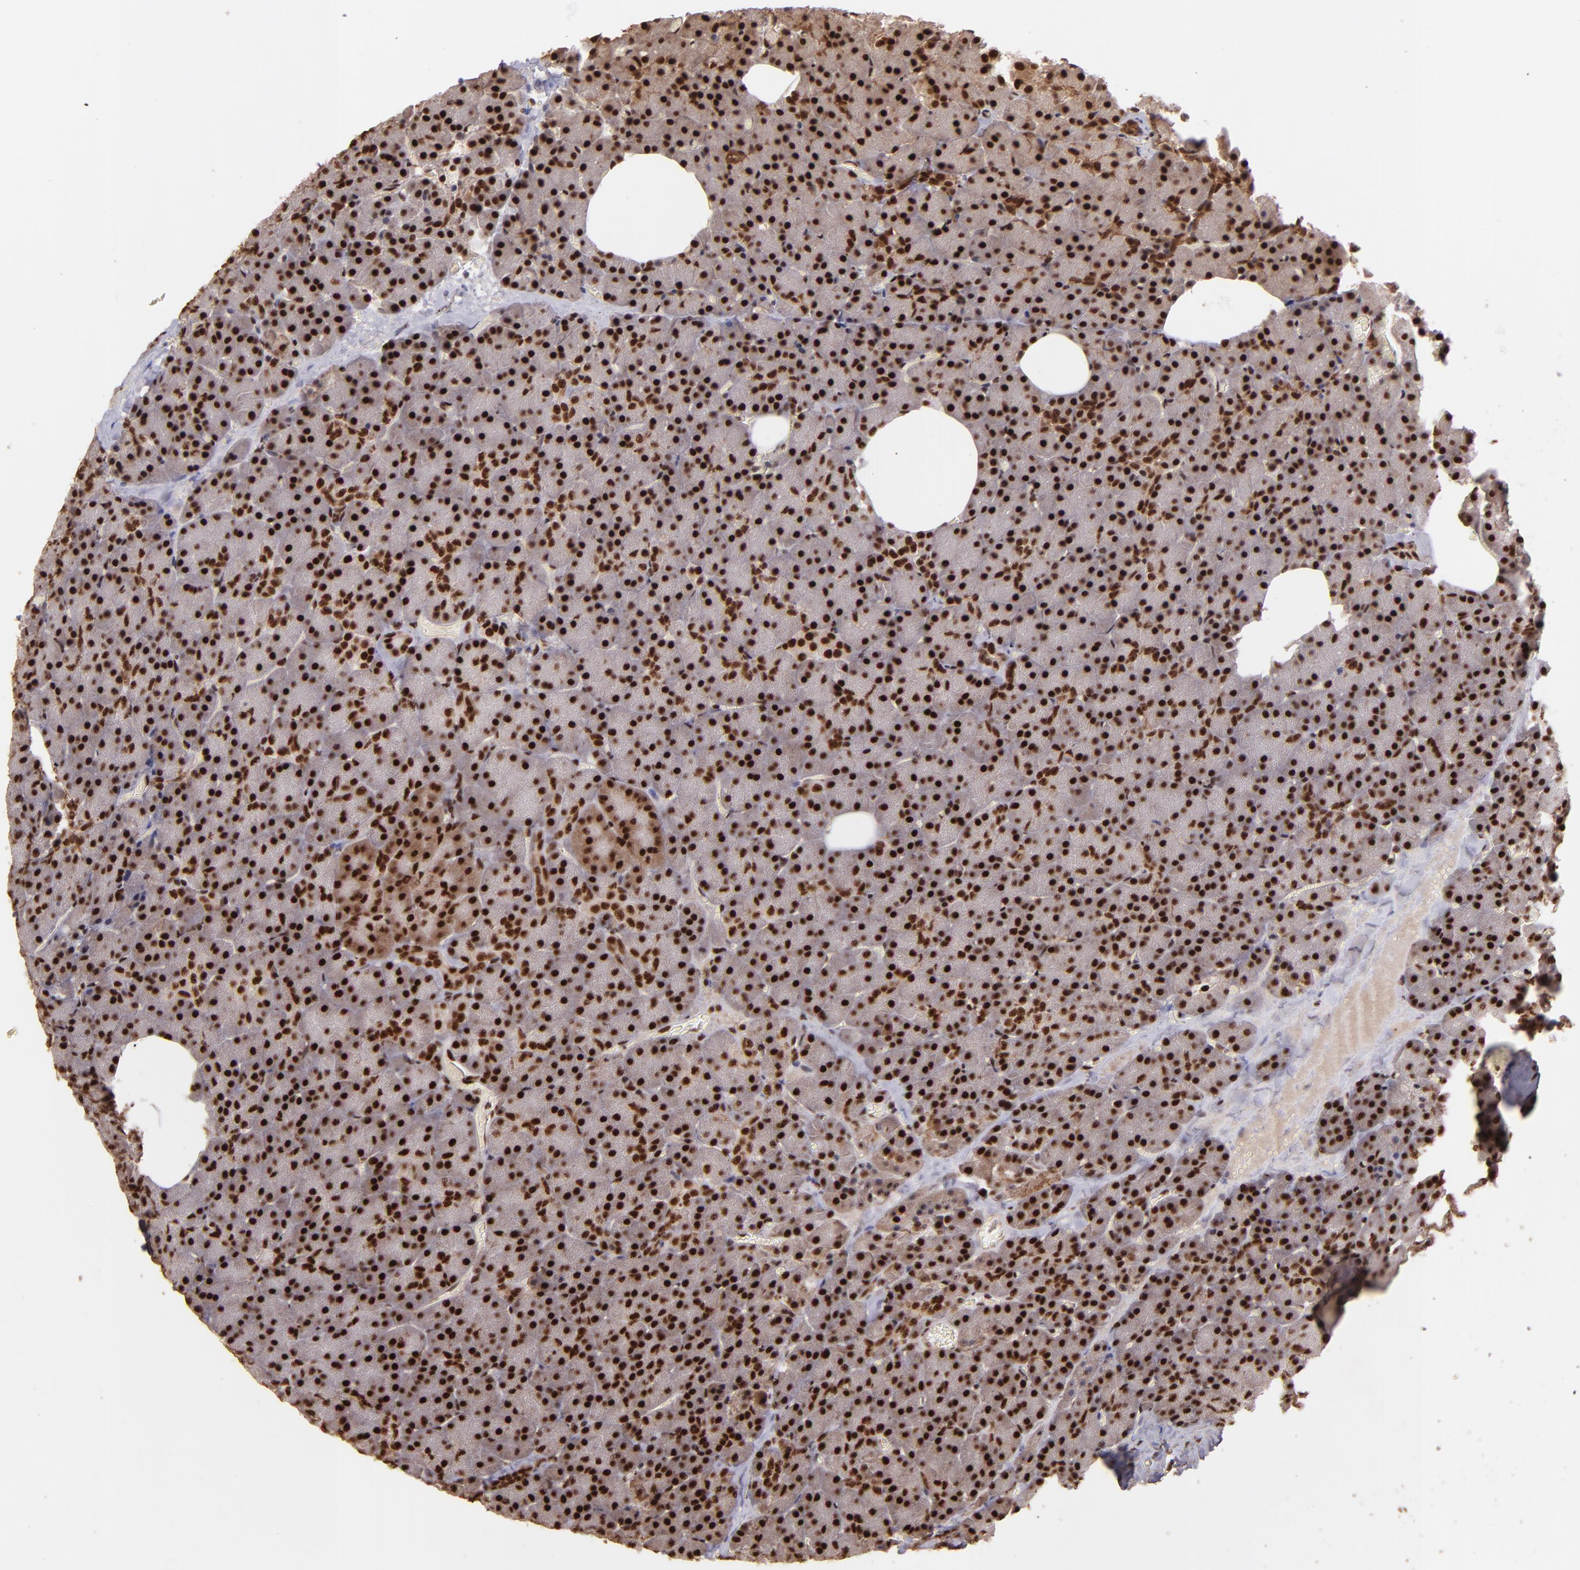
{"staining": {"intensity": "strong", "quantity": ">75%", "location": "cytoplasmic/membranous,nuclear"}, "tissue": "carcinoid", "cell_type": "Tumor cells", "image_type": "cancer", "snomed": [{"axis": "morphology", "description": "Normal tissue, NOS"}, {"axis": "morphology", "description": "Carcinoid, malignant, NOS"}, {"axis": "topography", "description": "Pancreas"}], "caption": "Immunohistochemical staining of carcinoid (malignant) exhibits high levels of strong cytoplasmic/membranous and nuclear expression in approximately >75% of tumor cells.", "gene": "PQBP1", "patient": {"sex": "female", "age": 35}}